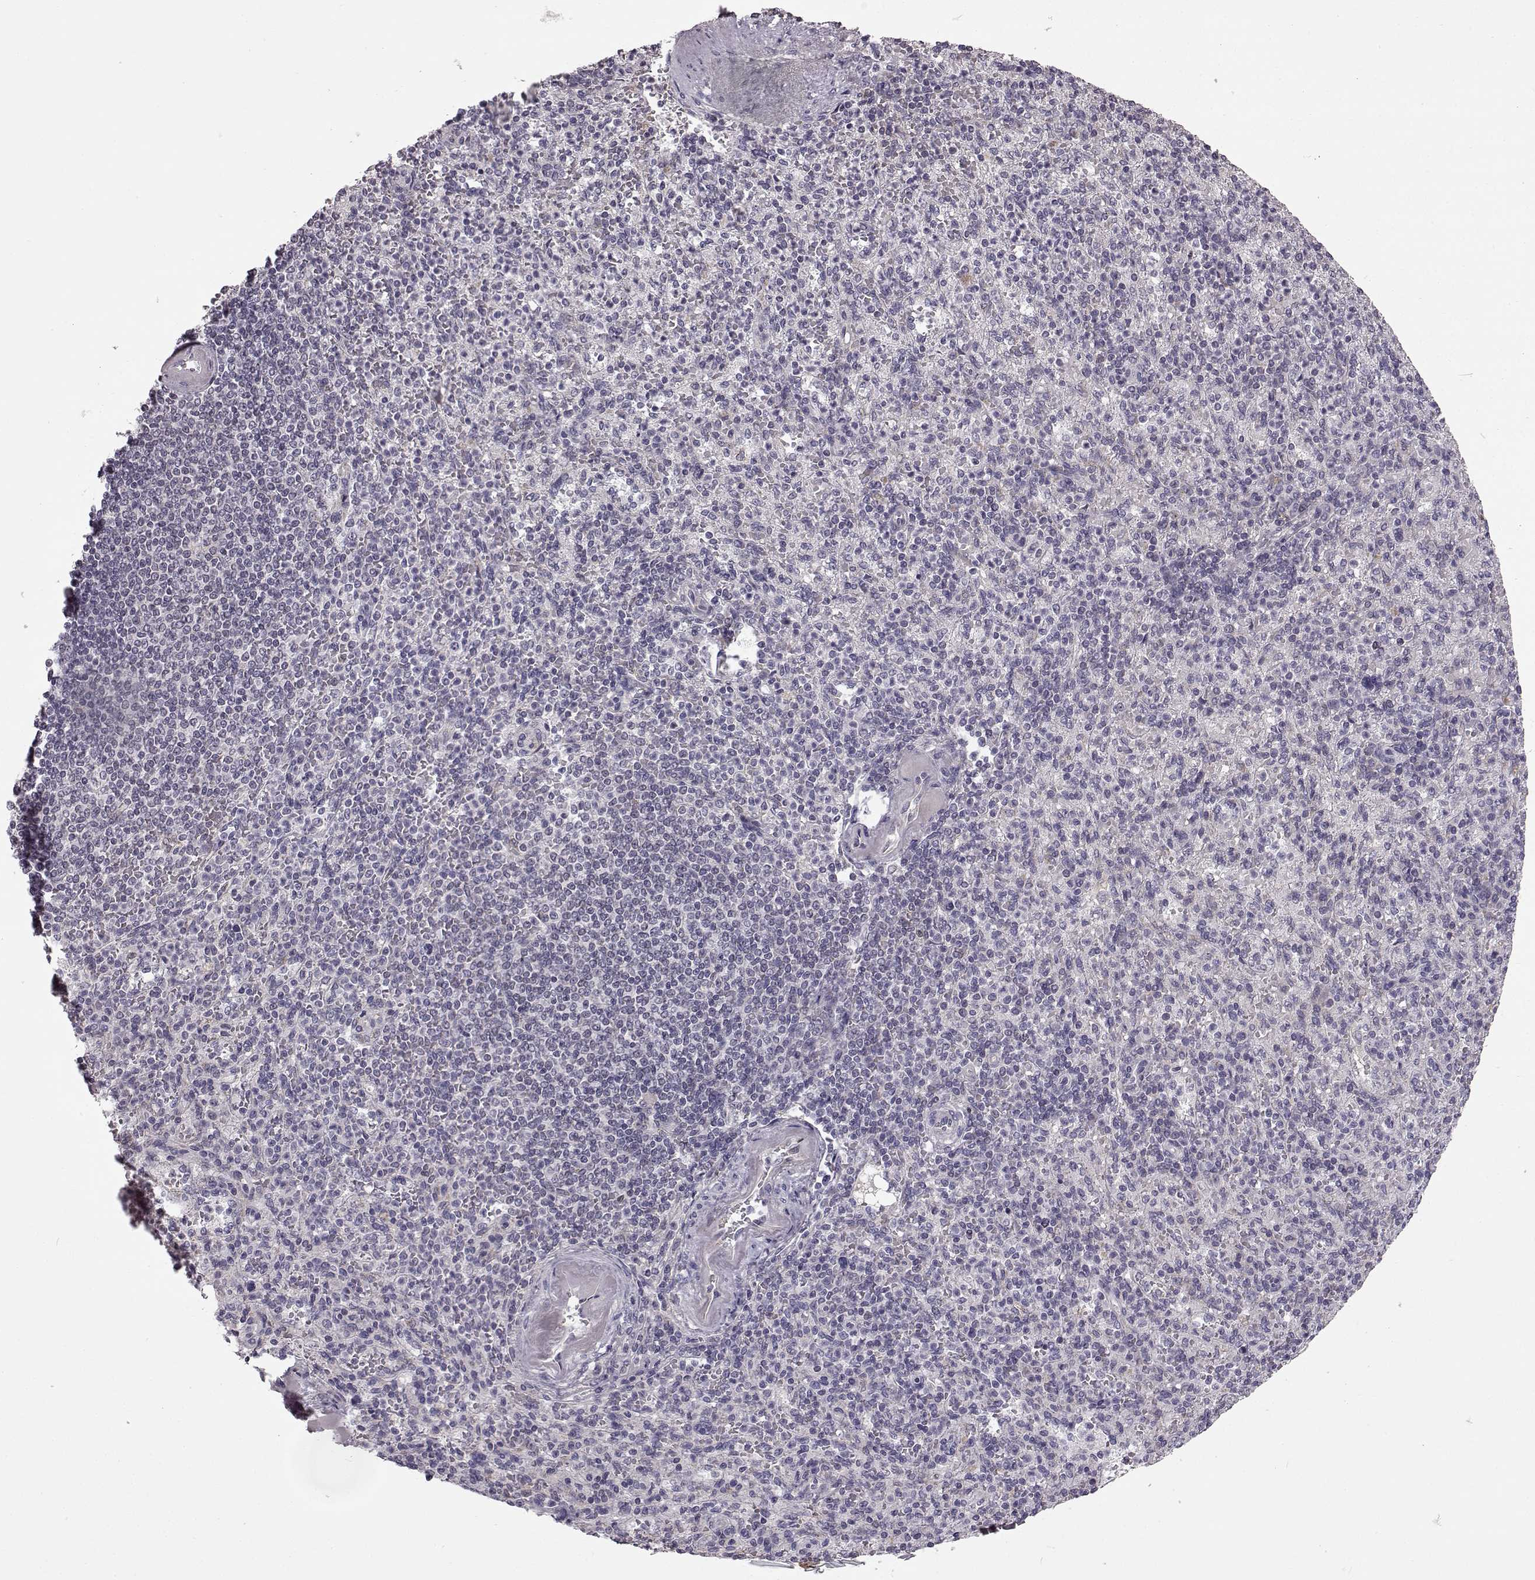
{"staining": {"intensity": "negative", "quantity": "none", "location": "none"}, "tissue": "spleen", "cell_type": "Cells in red pulp", "image_type": "normal", "snomed": [{"axis": "morphology", "description": "Normal tissue, NOS"}, {"axis": "topography", "description": "Spleen"}], "caption": "Immunohistochemical staining of normal human spleen demonstrates no significant expression in cells in red pulp.", "gene": "B3GNT6", "patient": {"sex": "female", "age": 74}}